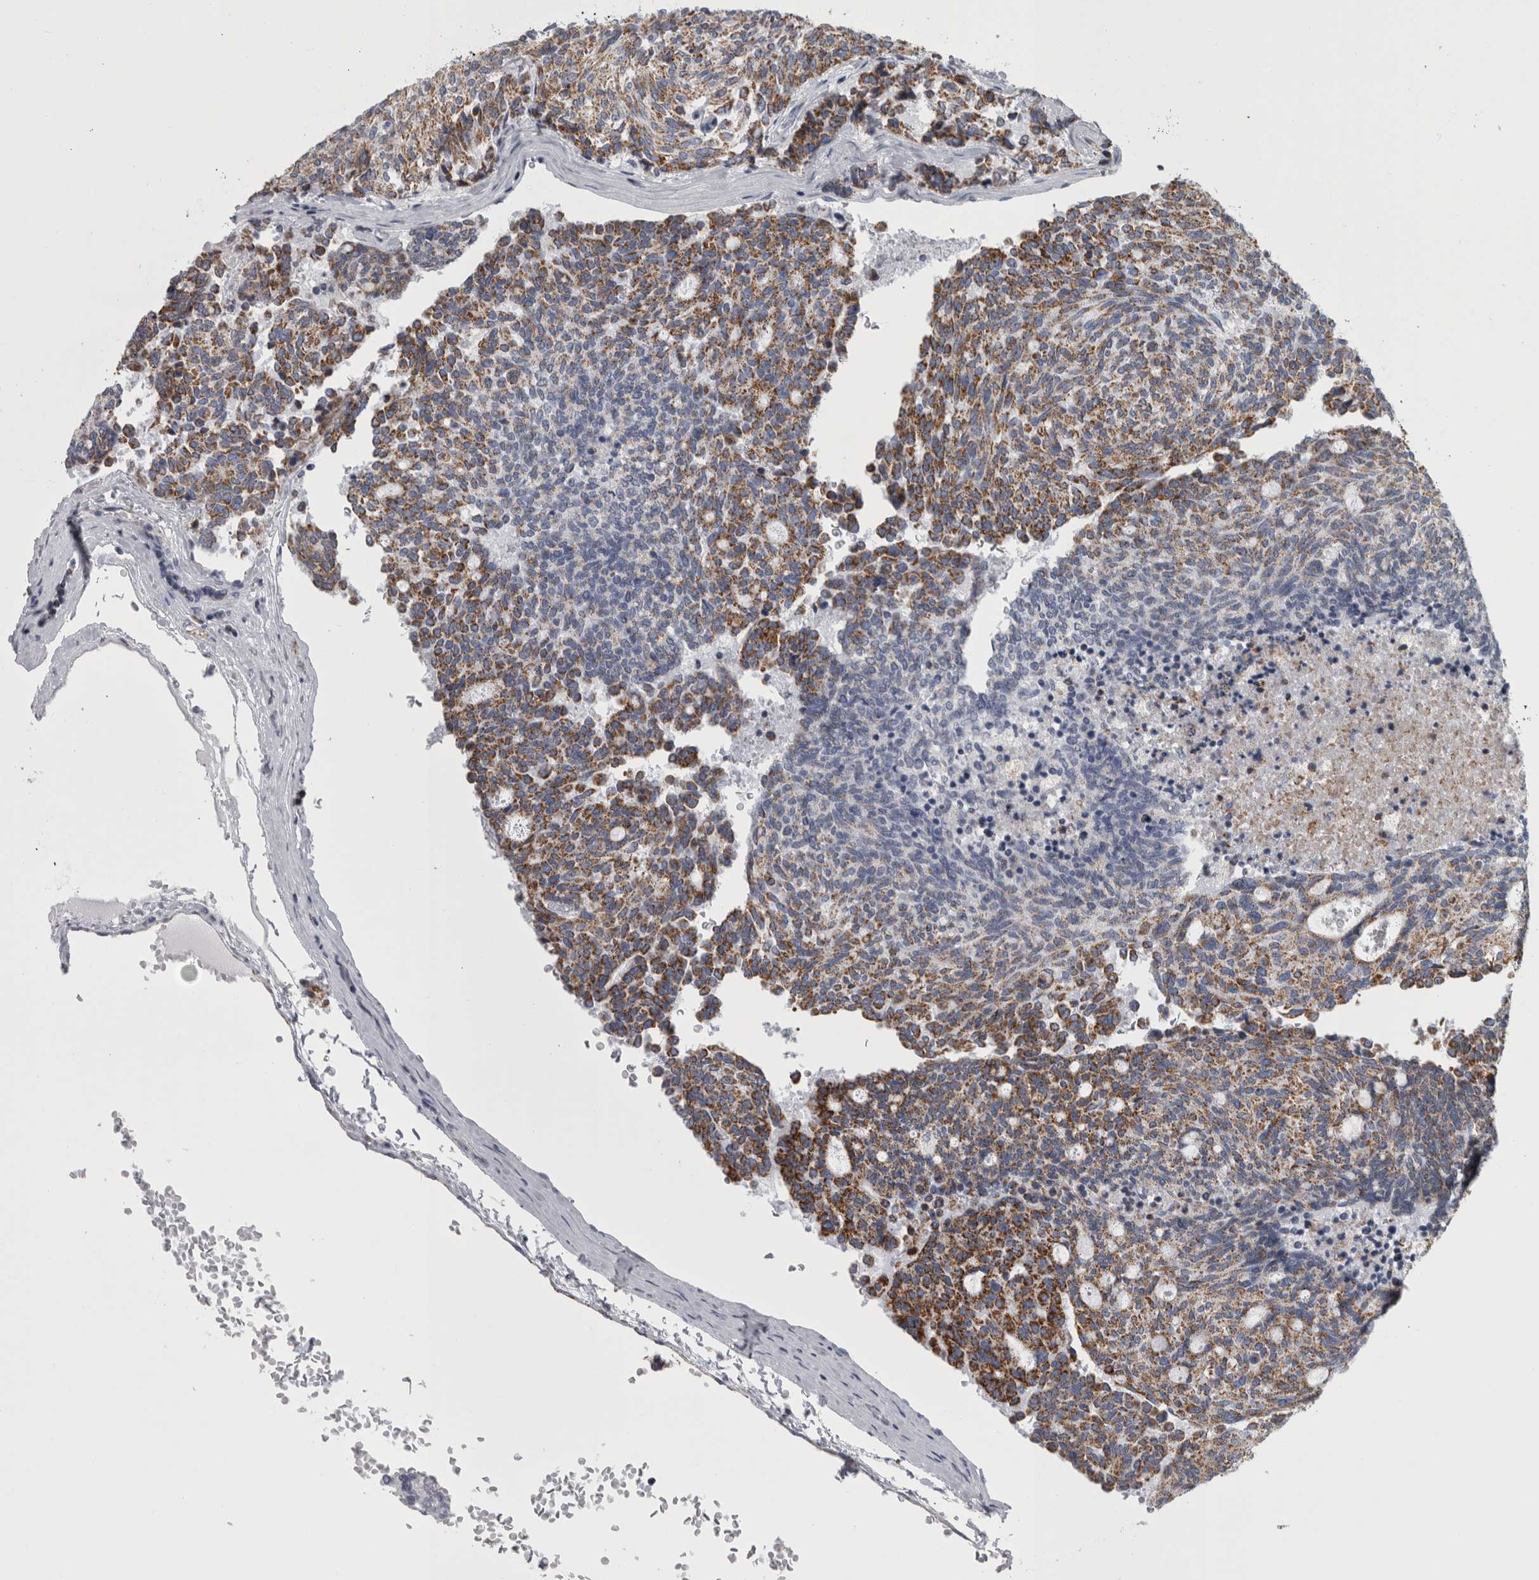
{"staining": {"intensity": "moderate", "quantity": ">75%", "location": "cytoplasmic/membranous"}, "tissue": "carcinoid", "cell_type": "Tumor cells", "image_type": "cancer", "snomed": [{"axis": "morphology", "description": "Carcinoid, malignant, NOS"}, {"axis": "topography", "description": "Pancreas"}], "caption": "A micrograph of carcinoid (malignant) stained for a protein demonstrates moderate cytoplasmic/membranous brown staining in tumor cells.", "gene": "DBT", "patient": {"sex": "female", "age": 54}}